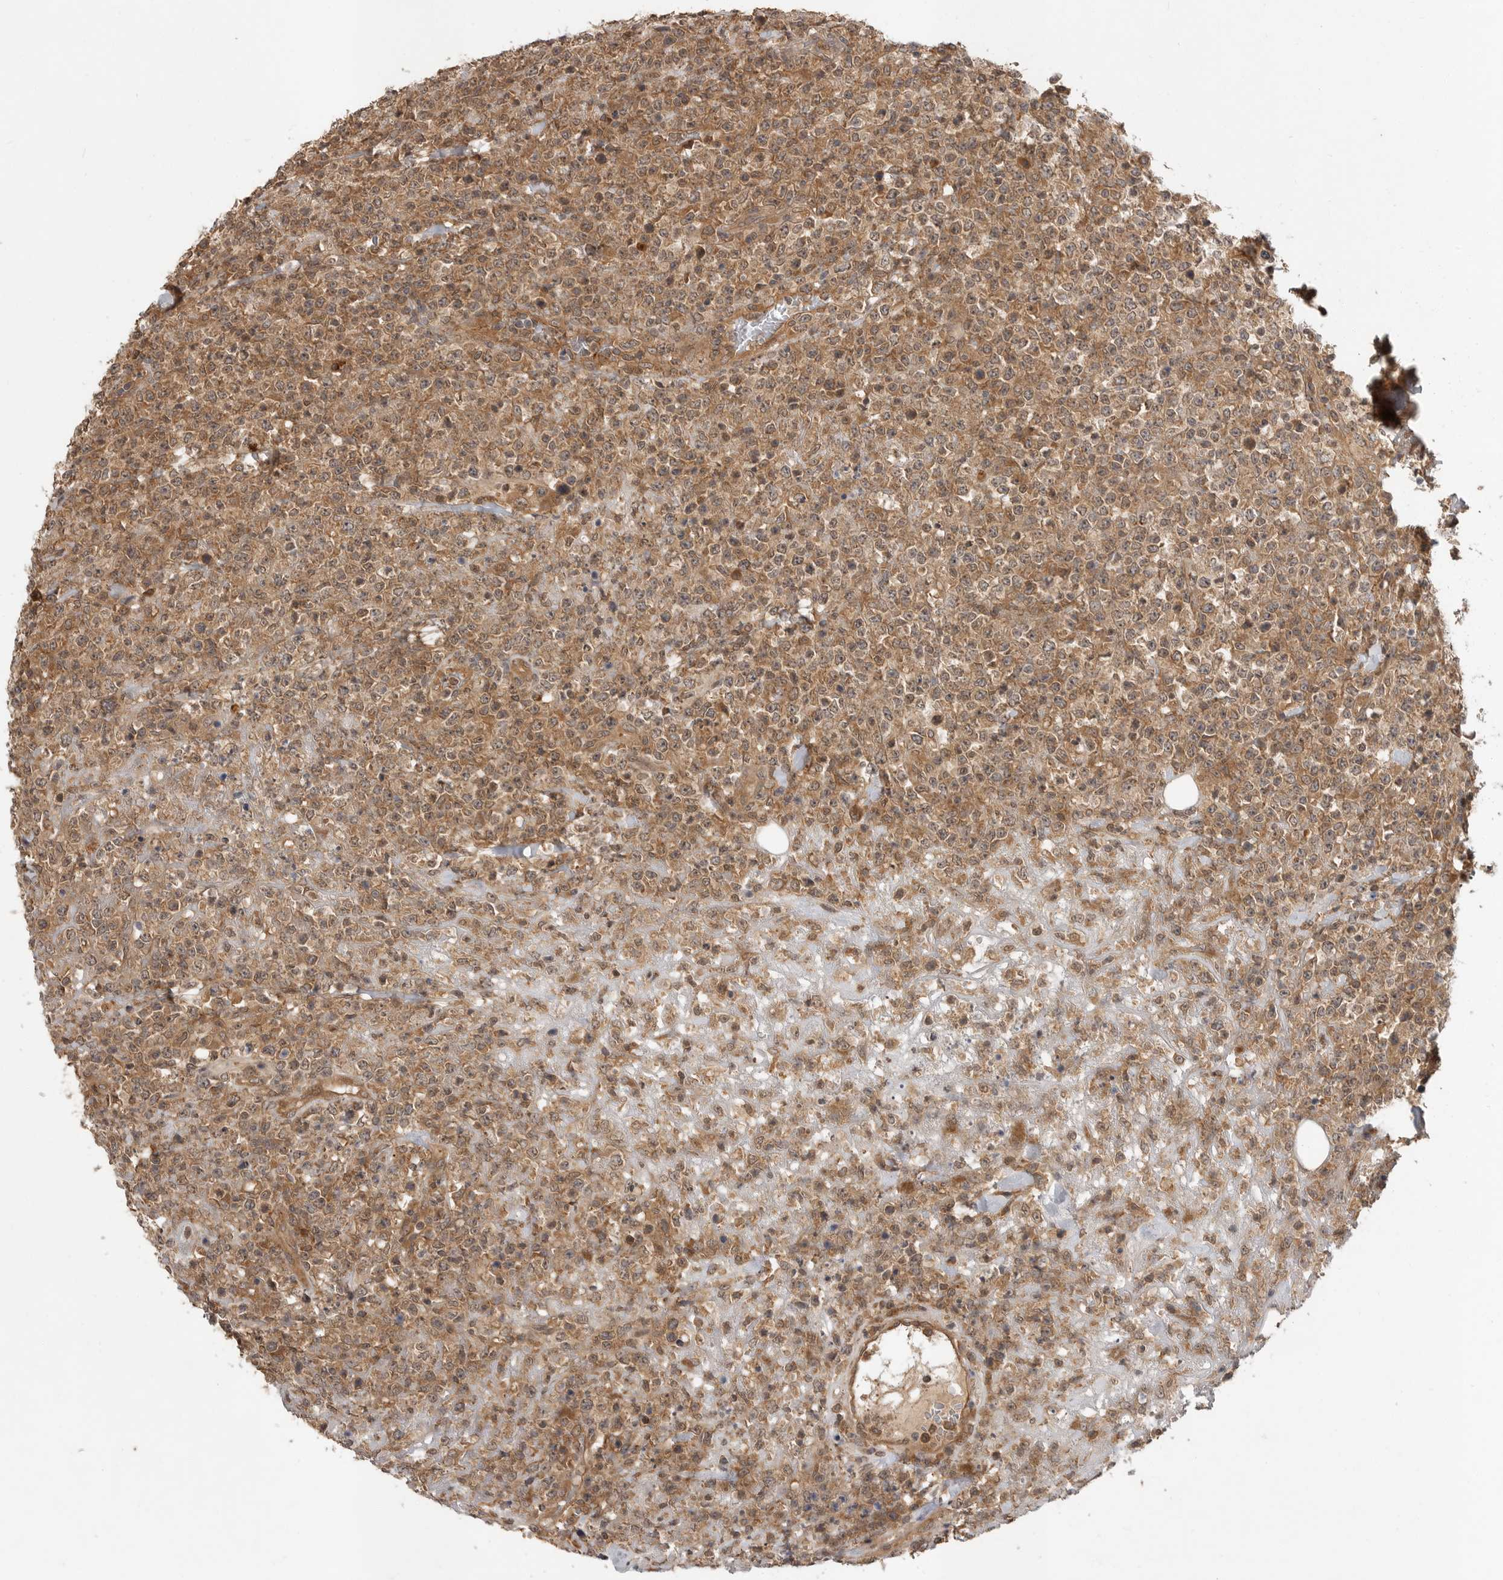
{"staining": {"intensity": "moderate", "quantity": ">75%", "location": "cytoplasmic/membranous"}, "tissue": "lymphoma", "cell_type": "Tumor cells", "image_type": "cancer", "snomed": [{"axis": "morphology", "description": "Malignant lymphoma, non-Hodgkin's type, High grade"}, {"axis": "topography", "description": "Colon"}], "caption": "High-magnification brightfield microscopy of lymphoma stained with DAB (3,3'-diaminobenzidine) (brown) and counterstained with hematoxylin (blue). tumor cells exhibit moderate cytoplasmic/membranous staining is present in about>75% of cells. (DAB (3,3'-diaminobenzidine) IHC with brightfield microscopy, high magnification).", "gene": "OSBPL9", "patient": {"sex": "female", "age": 53}}